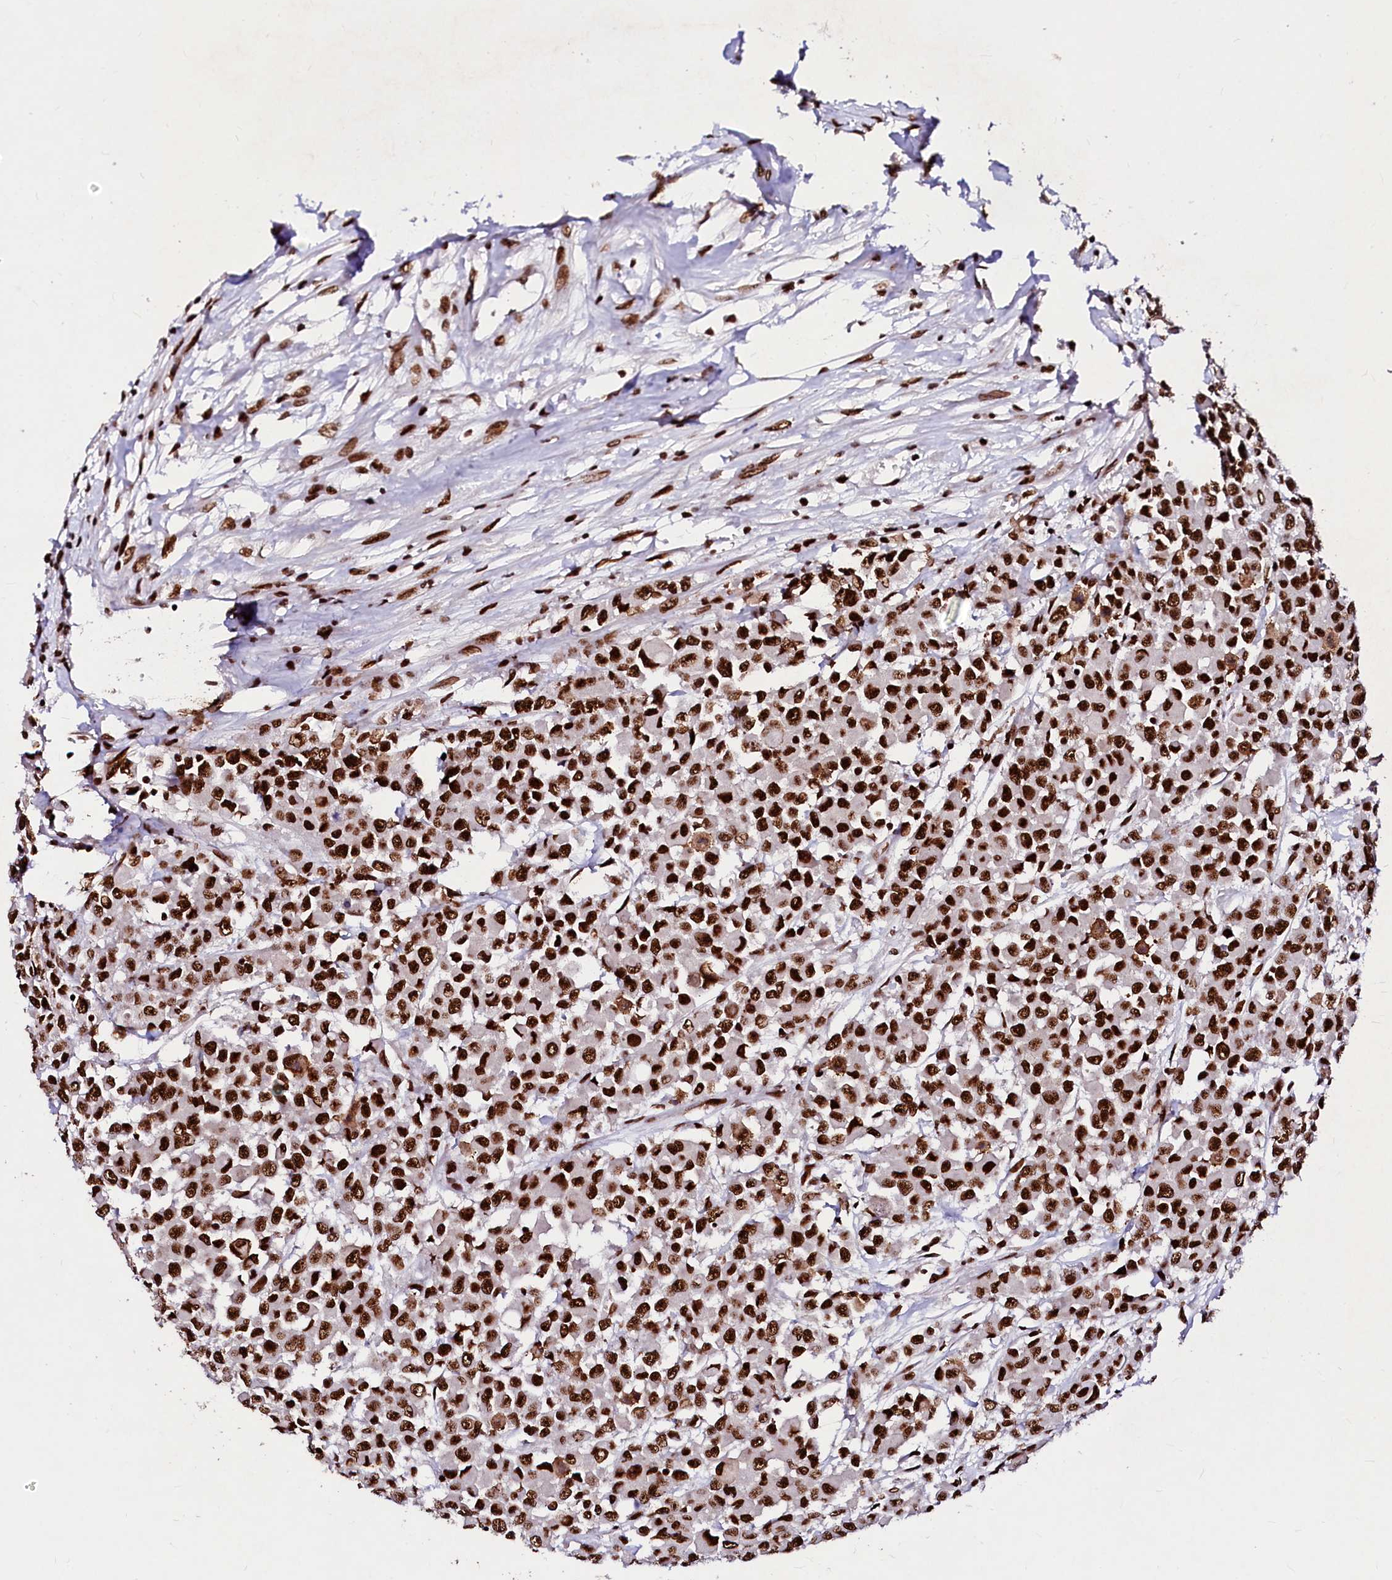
{"staining": {"intensity": "strong", "quantity": ">75%", "location": "nuclear"}, "tissue": "colorectal cancer", "cell_type": "Tumor cells", "image_type": "cancer", "snomed": [{"axis": "morphology", "description": "Adenocarcinoma, NOS"}, {"axis": "topography", "description": "Colon"}], "caption": "Colorectal cancer was stained to show a protein in brown. There is high levels of strong nuclear expression in about >75% of tumor cells.", "gene": "CPSF6", "patient": {"sex": "male", "age": 51}}